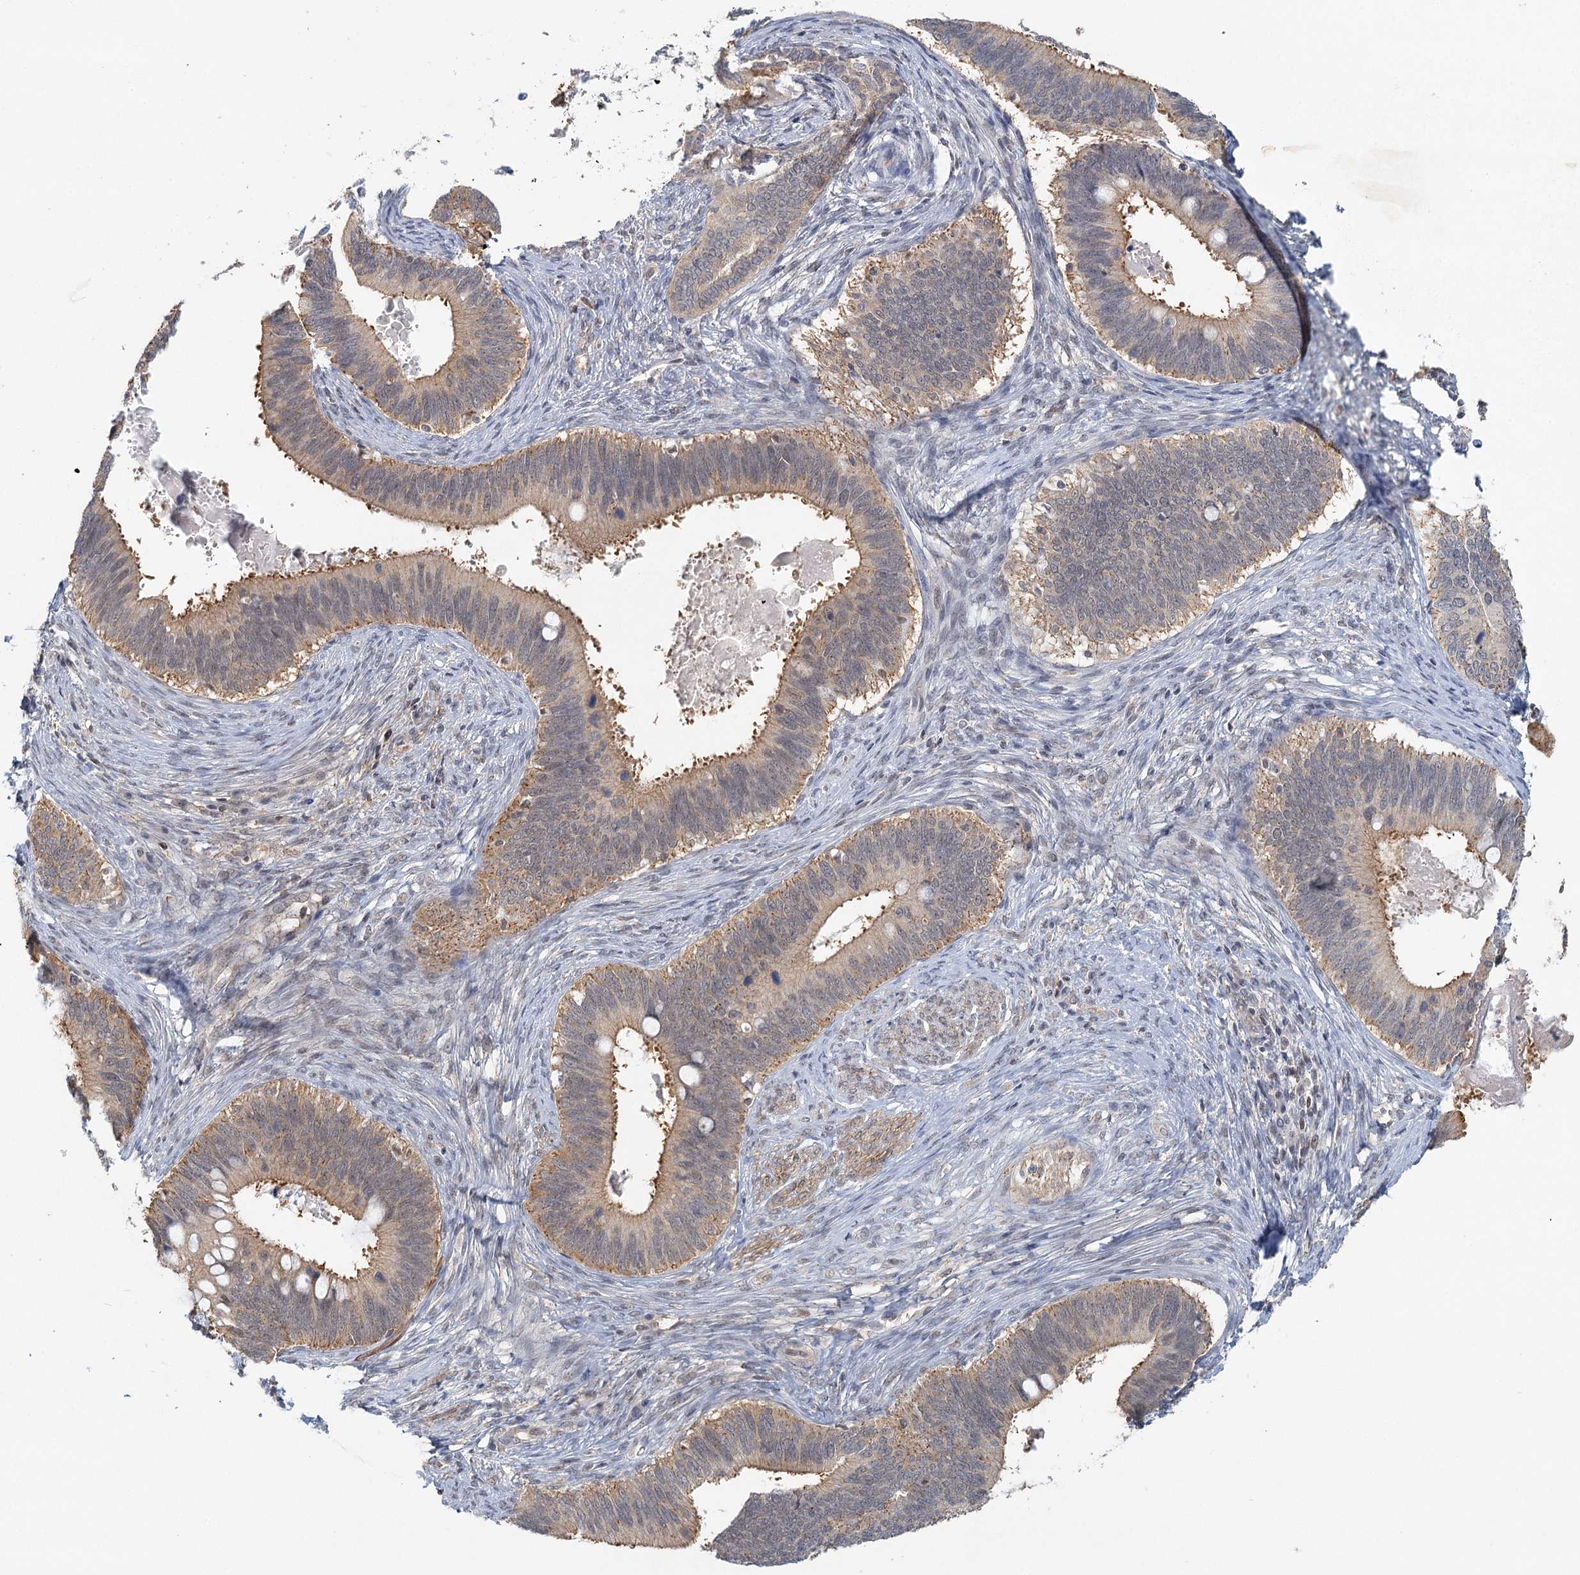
{"staining": {"intensity": "weak", "quantity": "25%-75%", "location": "cytoplasmic/membranous"}, "tissue": "cervical cancer", "cell_type": "Tumor cells", "image_type": "cancer", "snomed": [{"axis": "morphology", "description": "Adenocarcinoma, NOS"}, {"axis": "topography", "description": "Cervix"}], "caption": "Protein staining demonstrates weak cytoplasmic/membranous positivity in about 25%-75% of tumor cells in cervical adenocarcinoma.", "gene": "GPATCH11", "patient": {"sex": "female", "age": 42}}